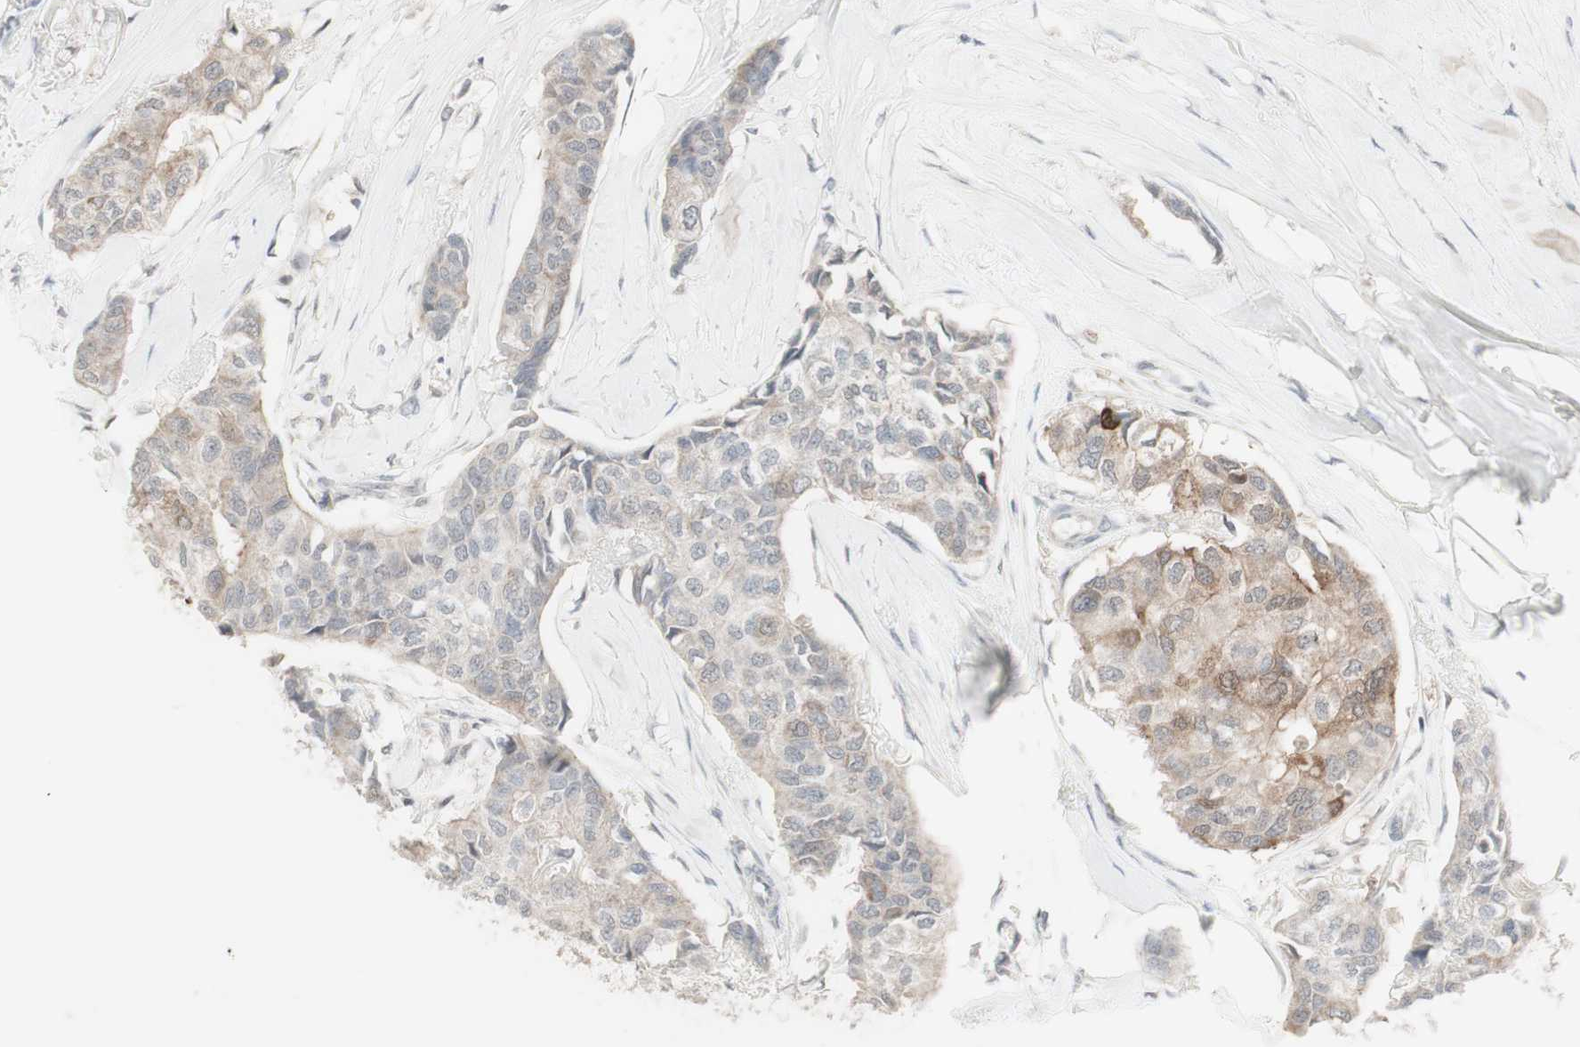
{"staining": {"intensity": "weak", "quantity": "25%-75%", "location": "cytoplasmic/membranous"}, "tissue": "breast cancer", "cell_type": "Tumor cells", "image_type": "cancer", "snomed": [{"axis": "morphology", "description": "Duct carcinoma"}, {"axis": "topography", "description": "Breast"}], "caption": "Breast cancer (infiltrating ductal carcinoma) stained with a protein marker exhibits weak staining in tumor cells.", "gene": "C1orf116", "patient": {"sex": "female", "age": 80}}